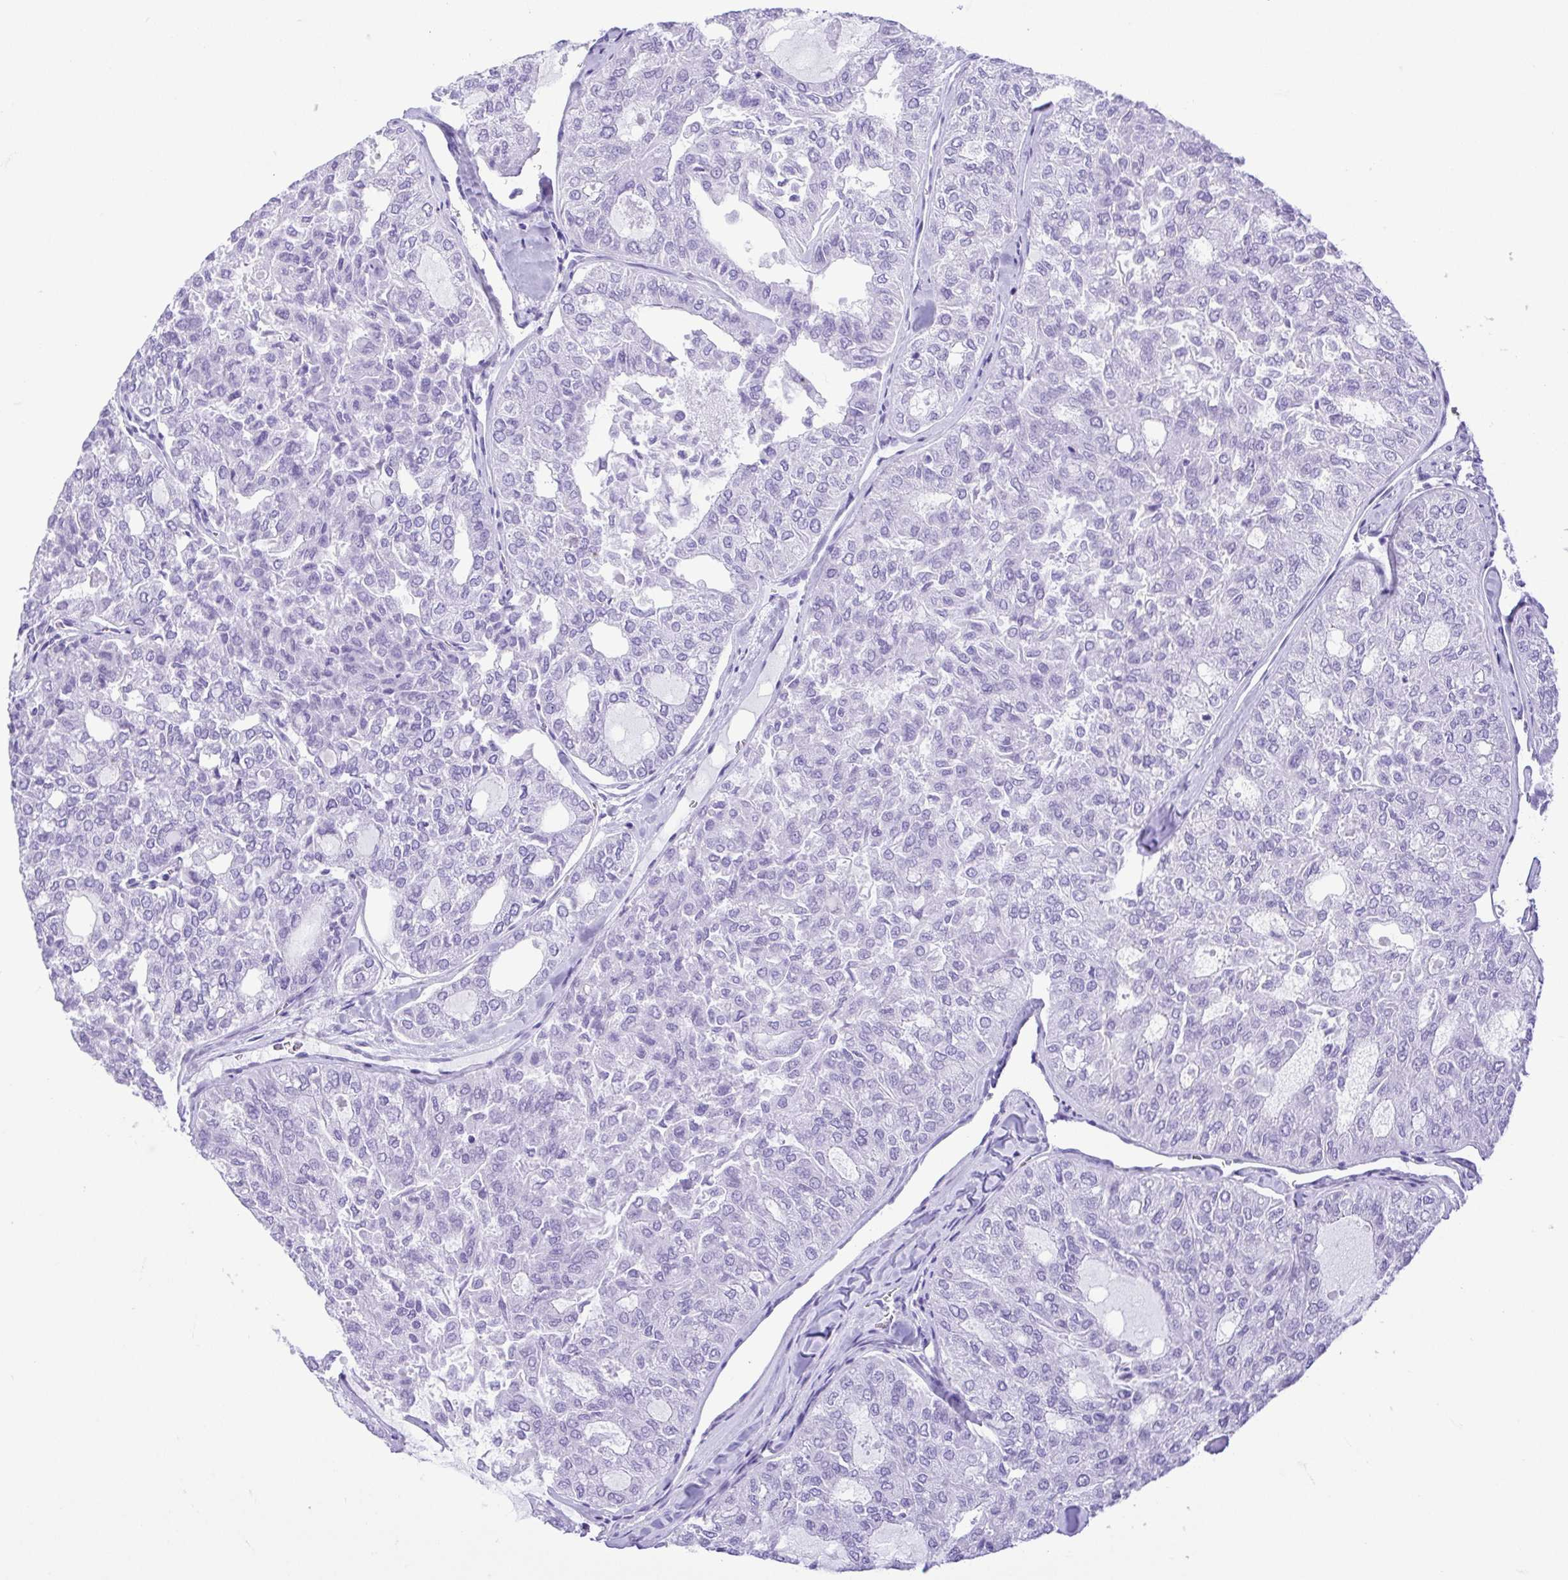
{"staining": {"intensity": "negative", "quantity": "none", "location": "none"}, "tissue": "thyroid cancer", "cell_type": "Tumor cells", "image_type": "cancer", "snomed": [{"axis": "morphology", "description": "Follicular adenoma carcinoma, NOS"}, {"axis": "topography", "description": "Thyroid gland"}], "caption": "Immunohistochemical staining of human follicular adenoma carcinoma (thyroid) shows no significant expression in tumor cells. (DAB immunohistochemistry (IHC) with hematoxylin counter stain).", "gene": "CDSN", "patient": {"sex": "male", "age": 75}}